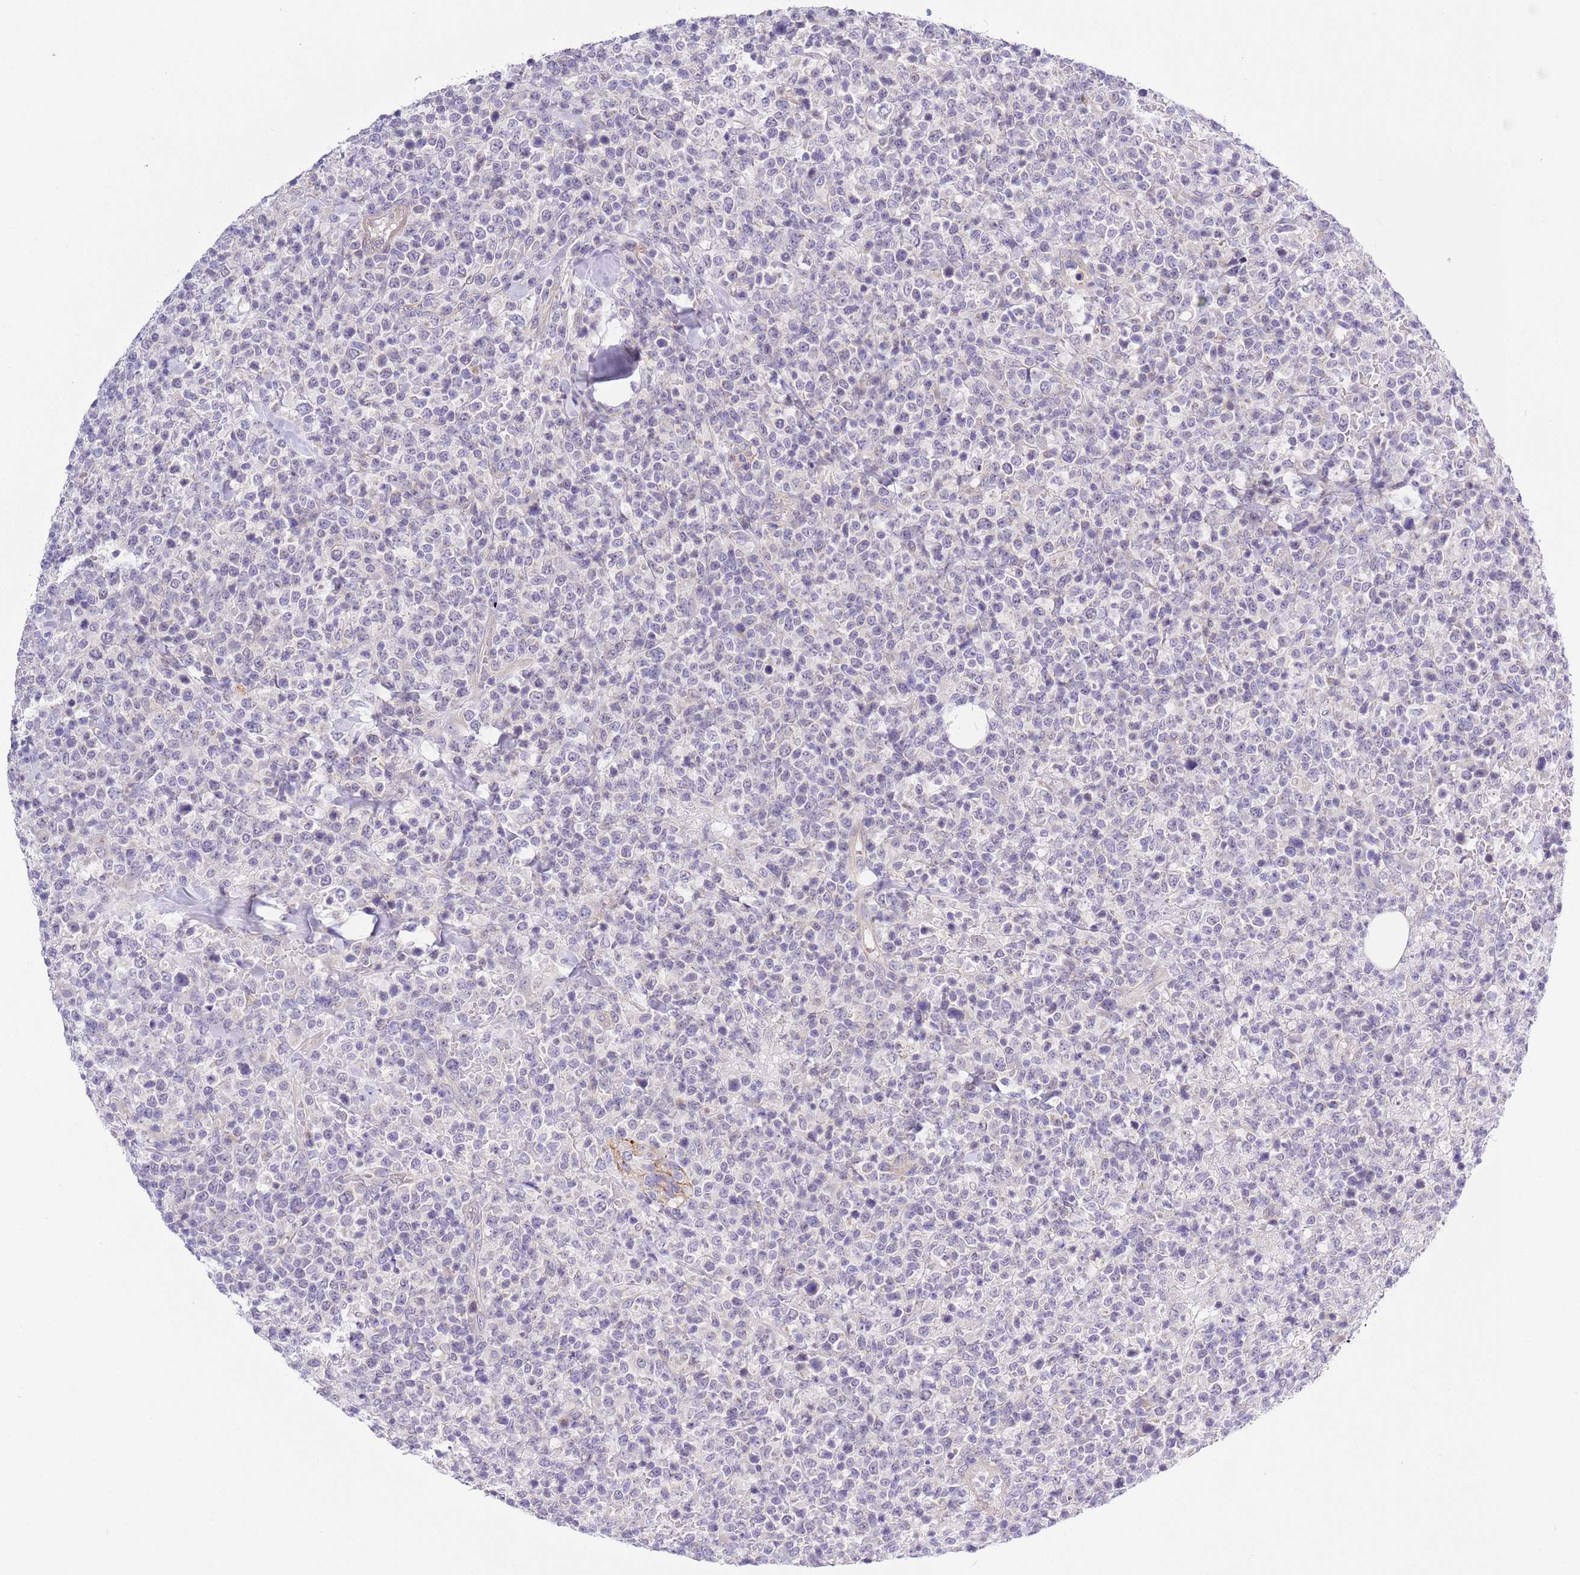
{"staining": {"intensity": "negative", "quantity": "none", "location": "none"}, "tissue": "lymphoma", "cell_type": "Tumor cells", "image_type": "cancer", "snomed": [{"axis": "morphology", "description": "Malignant lymphoma, non-Hodgkin's type, High grade"}, {"axis": "topography", "description": "Colon"}], "caption": "Lymphoma stained for a protein using immunohistochemistry exhibits no expression tumor cells.", "gene": "NET1", "patient": {"sex": "female", "age": 53}}